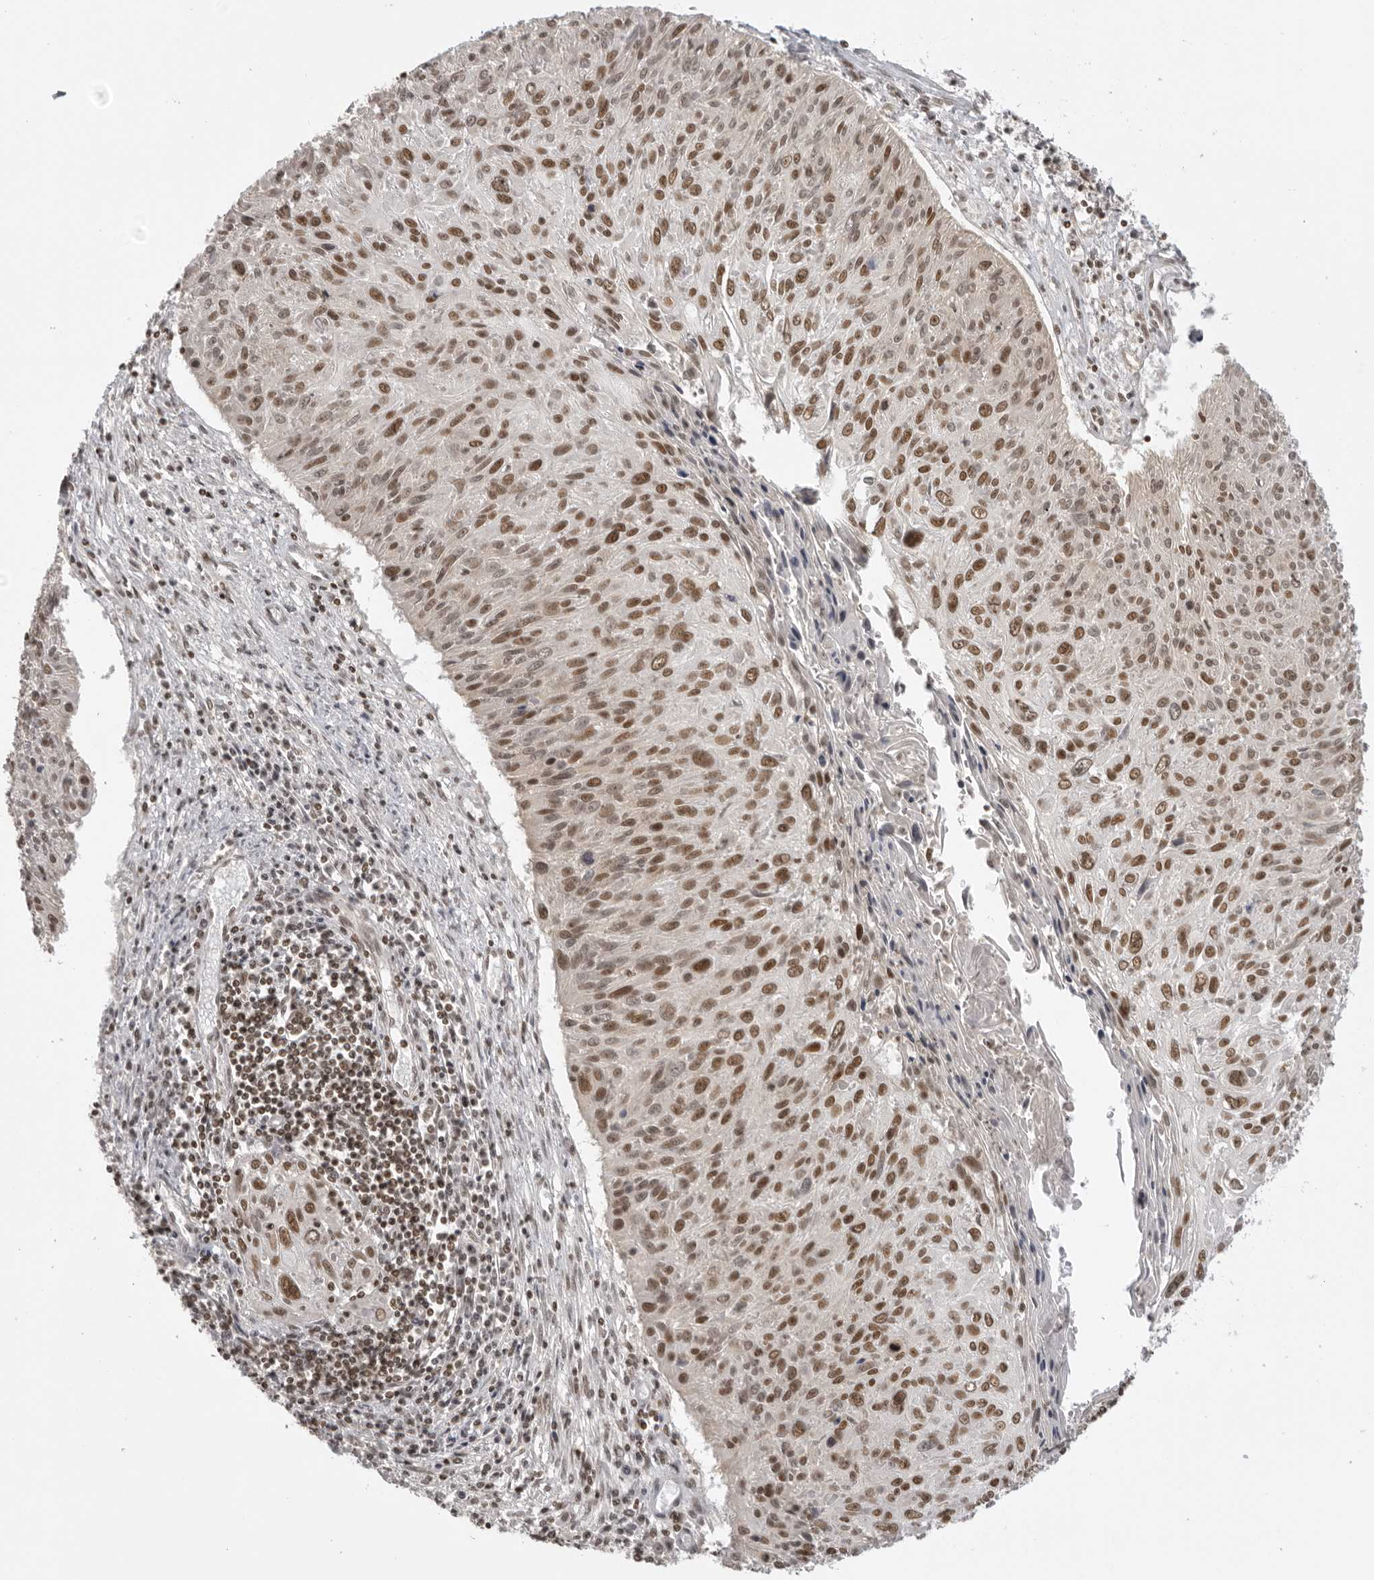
{"staining": {"intensity": "strong", "quantity": ">75%", "location": "nuclear"}, "tissue": "cervical cancer", "cell_type": "Tumor cells", "image_type": "cancer", "snomed": [{"axis": "morphology", "description": "Squamous cell carcinoma, NOS"}, {"axis": "topography", "description": "Cervix"}], "caption": "Strong nuclear staining is identified in approximately >75% of tumor cells in cervical cancer.", "gene": "RPA2", "patient": {"sex": "female", "age": 51}}